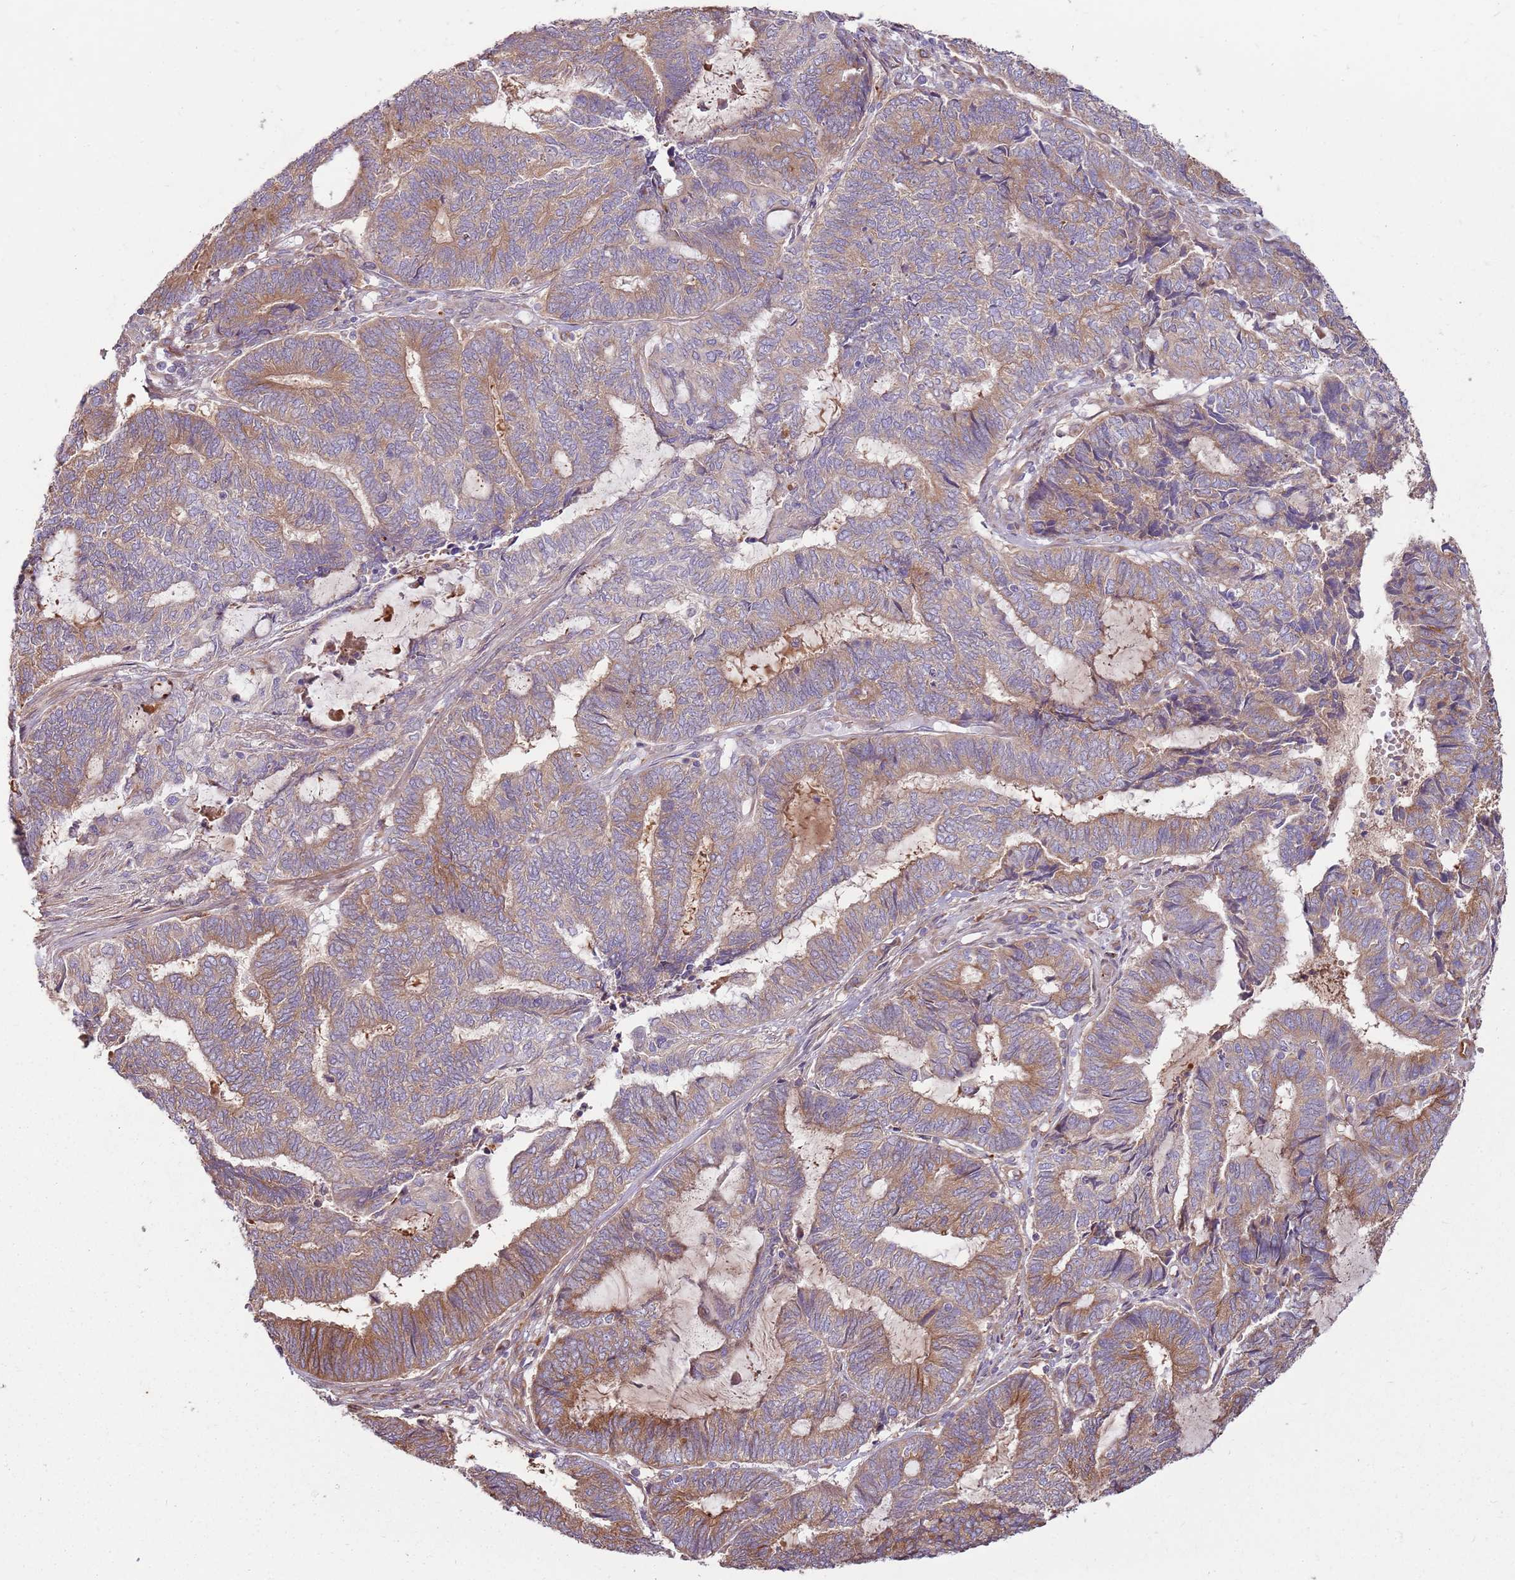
{"staining": {"intensity": "moderate", "quantity": ">75%", "location": "cytoplasmic/membranous"}, "tissue": "endometrial cancer", "cell_type": "Tumor cells", "image_type": "cancer", "snomed": [{"axis": "morphology", "description": "Adenocarcinoma, NOS"}, {"axis": "topography", "description": "Uterus"}, {"axis": "topography", "description": "Endometrium"}], "caption": "Immunohistochemistry (IHC) histopathology image of human adenocarcinoma (endometrial) stained for a protein (brown), which shows medium levels of moderate cytoplasmic/membranous positivity in about >75% of tumor cells.", "gene": "EMC1", "patient": {"sex": "female", "age": 70}}